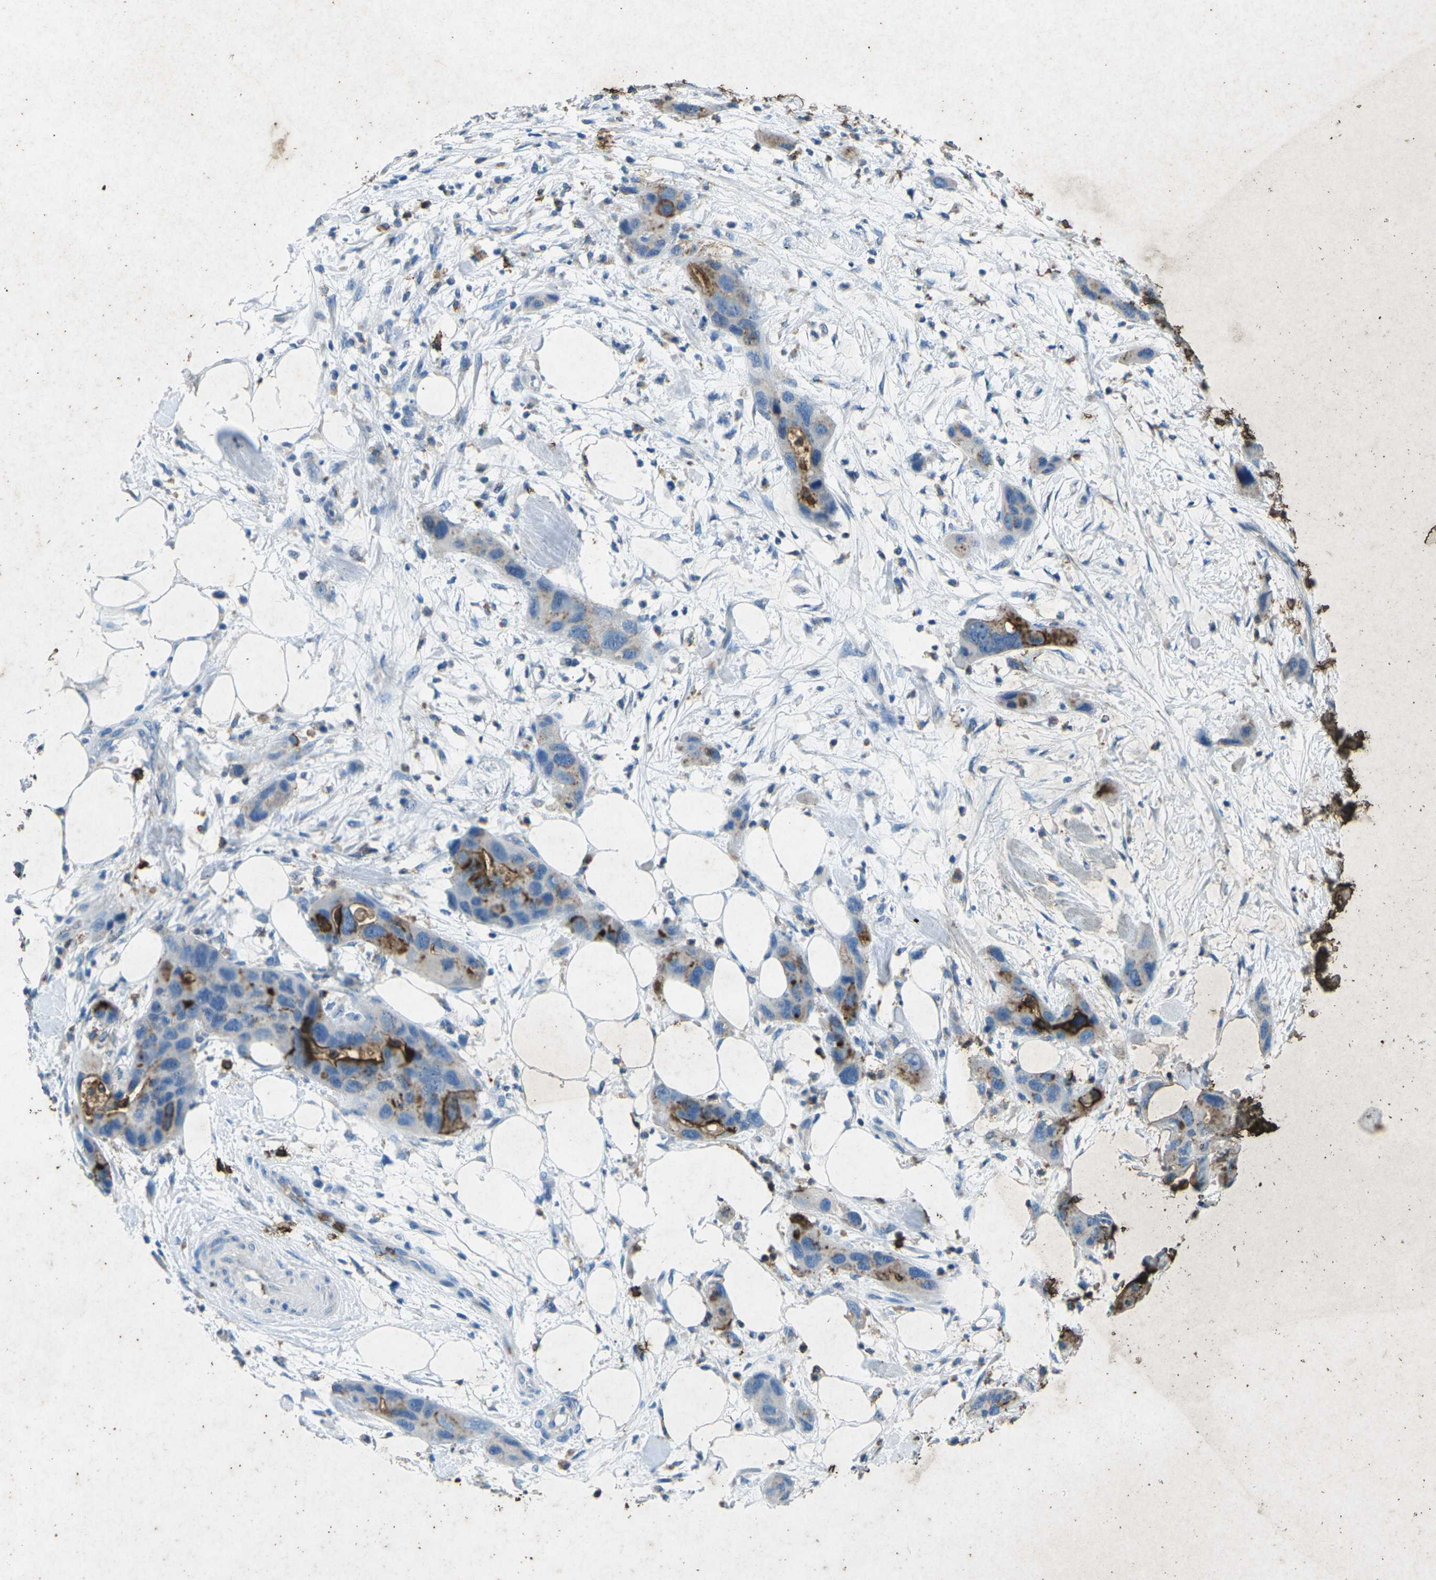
{"staining": {"intensity": "strong", "quantity": "25%-75%", "location": "cytoplasmic/membranous"}, "tissue": "pancreatic cancer", "cell_type": "Tumor cells", "image_type": "cancer", "snomed": [{"axis": "morphology", "description": "Adenocarcinoma, NOS"}, {"axis": "topography", "description": "Pancreas"}], "caption": "Pancreatic cancer (adenocarcinoma) stained with DAB (3,3'-diaminobenzidine) immunohistochemistry (IHC) reveals high levels of strong cytoplasmic/membranous expression in approximately 25%-75% of tumor cells.", "gene": "CTAGE1", "patient": {"sex": "female", "age": 71}}